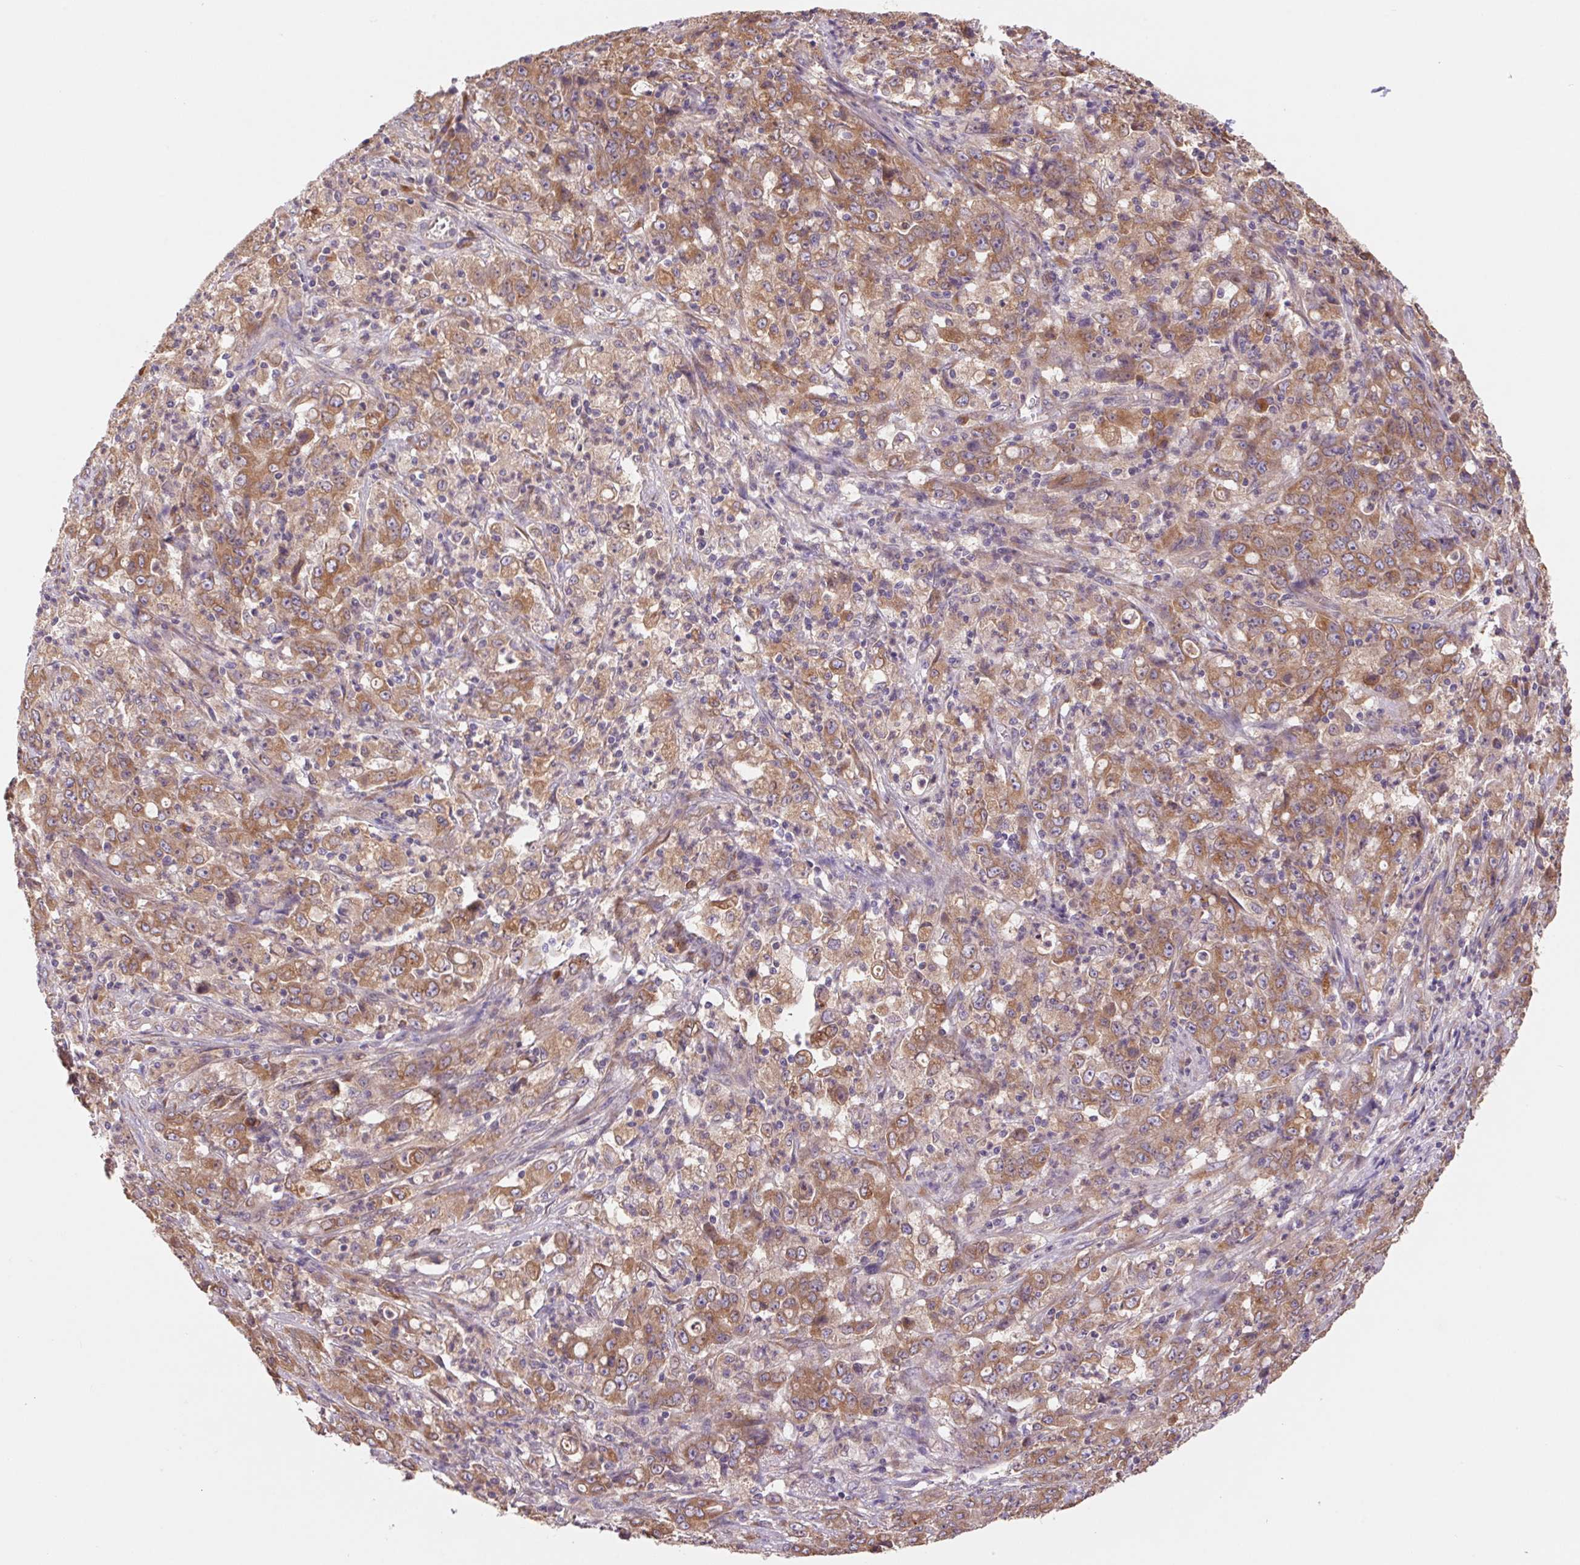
{"staining": {"intensity": "moderate", "quantity": ">75%", "location": "cytoplasmic/membranous"}, "tissue": "stomach cancer", "cell_type": "Tumor cells", "image_type": "cancer", "snomed": [{"axis": "morphology", "description": "Adenocarcinoma, NOS"}, {"axis": "topography", "description": "Stomach, lower"}], "caption": "High-power microscopy captured an IHC histopathology image of adenocarcinoma (stomach), revealing moderate cytoplasmic/membranous positivity in about >75% of tumor cells. (DAB (3,3'-diaminobenzidine) = brown stain, brightfield microscopy at high magnification).", "gene": "RAB1A", "patient": {"sex": "female", "age": 71}}